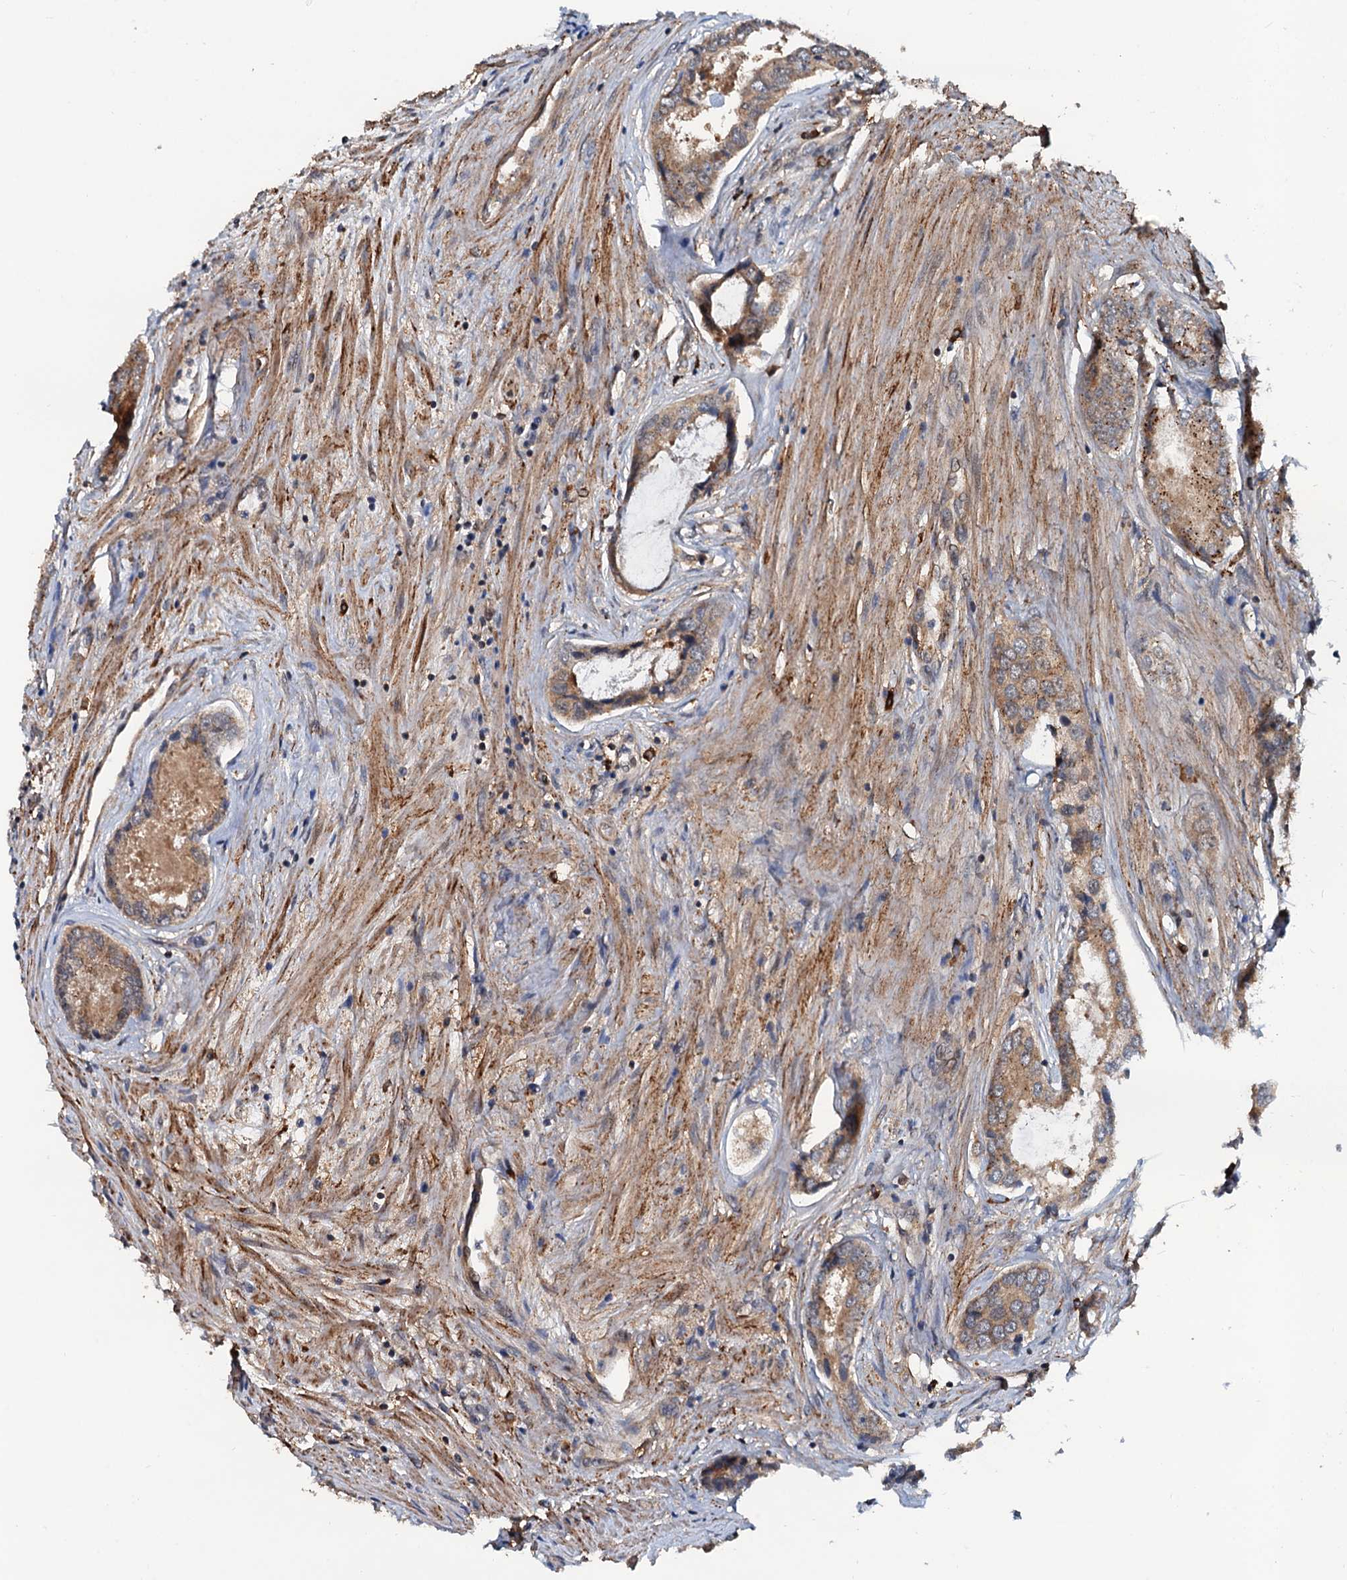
{"staining": {"intensity": "moderate", "quantity": ">75%", "location": "cytoplasmic/membranous"}, "tissue": "prostate cancer", "cell_type": "Tumor cells", "image_type": "cancer", "snomed": [{"axis": "morphology", "description": "Adenocarcinoma, Low grade"}, {"axis": "topography", "description": "Prostate"}], "caption": "Immunohistochemical staining of prostate cancer exhibits medium levels of moderate cytoplasmic/membranous positivity in approximately >75% of tumor cells.", "gene": "AAGAB", "patient": {"sex": "male", "age": 68}}